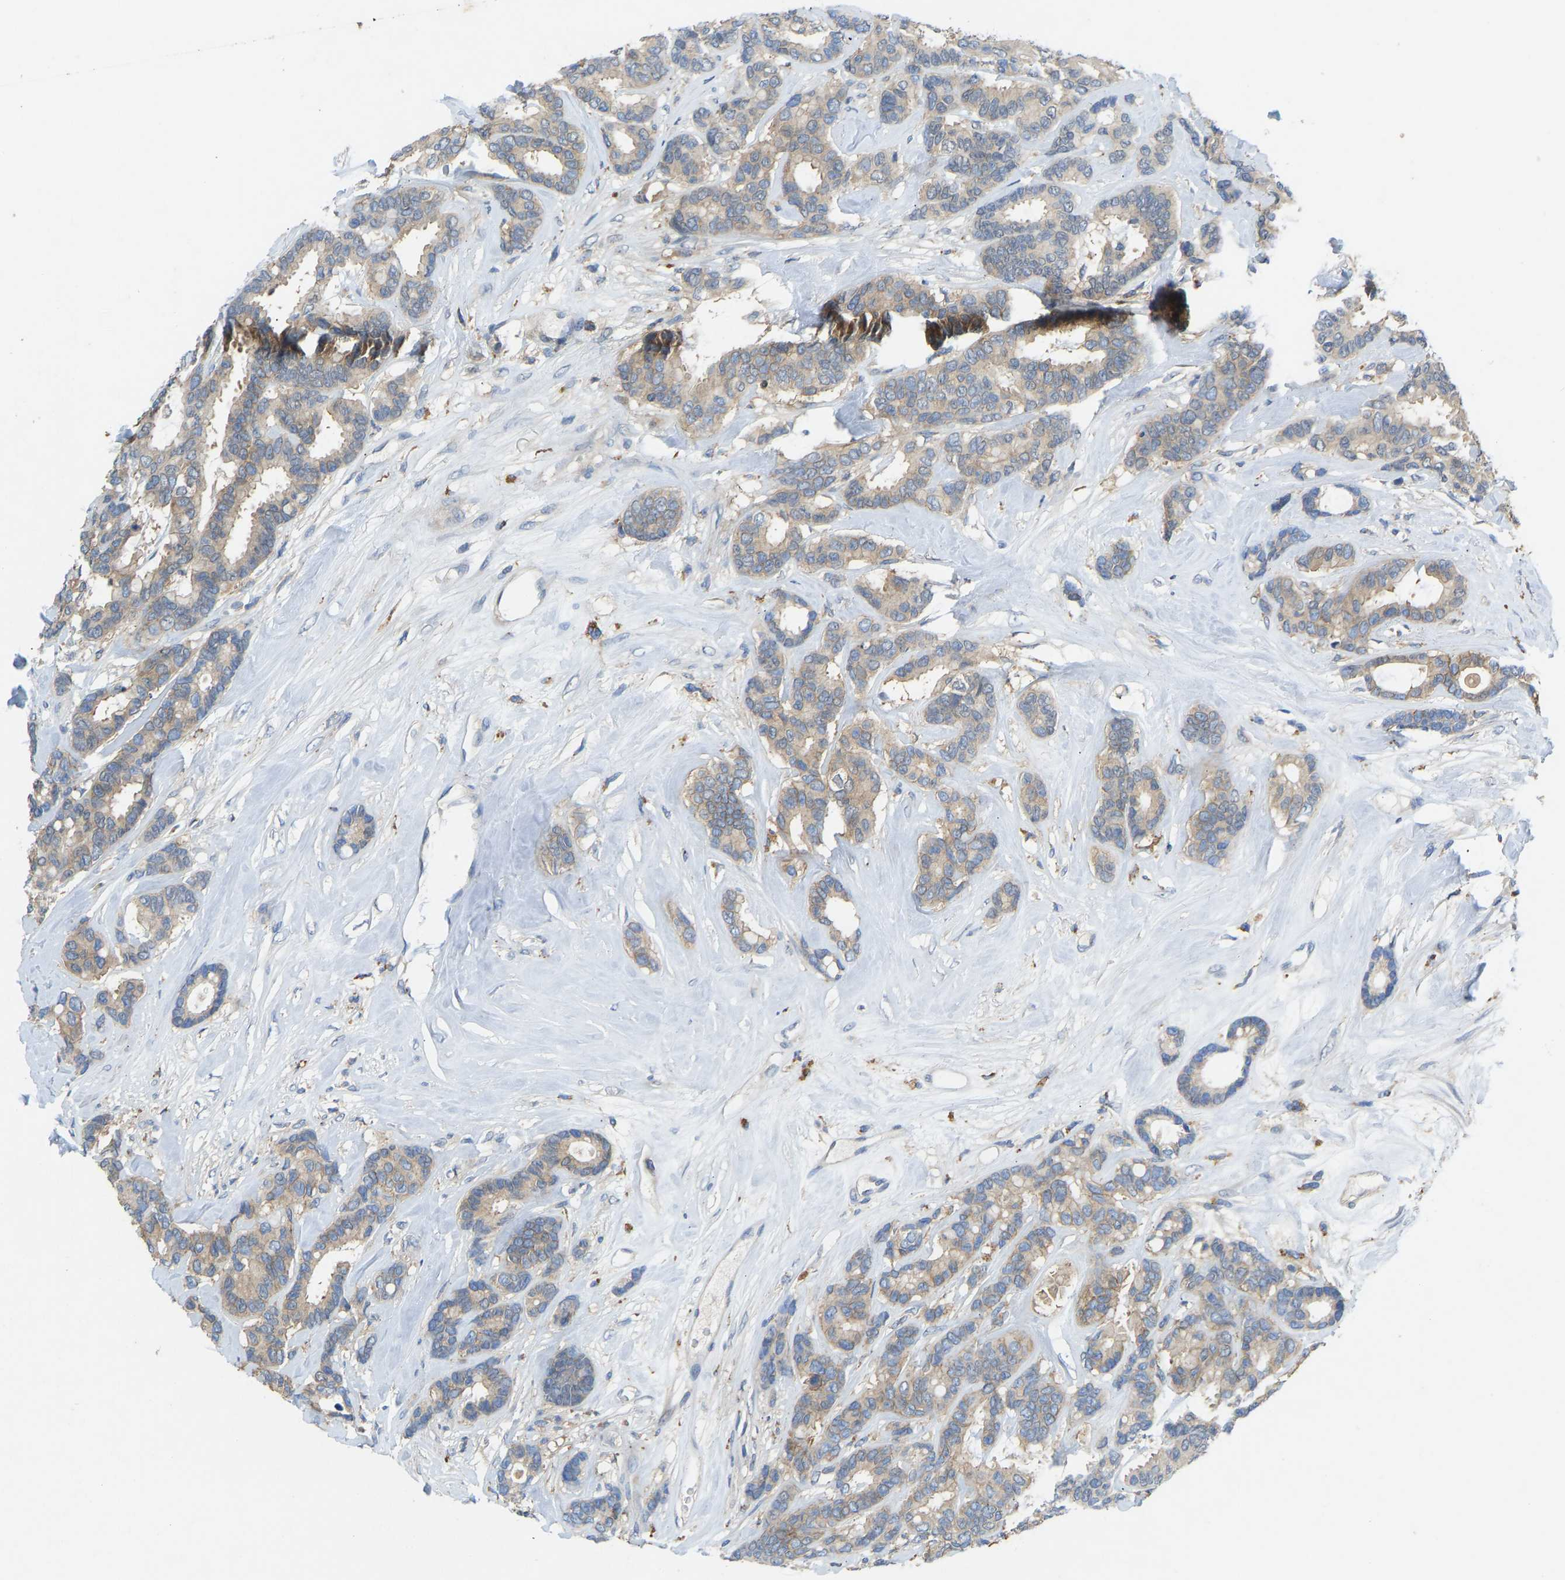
{"staining": {"intensity": "moderate", "quantity": ">75%", "location": "cytoplasmic/membranous"}, "tissue": "breast cancer", "cell_type": "Tumor cells", "image_type": "cancer", "snomed": [{"axis": "morphology", "description": "Duct carcinoma"}, {"axis": "topography", "description": "Breast"}], "caption": "Immunohistochemical staining of human breast infiltrating ductal carcinoma displays moderate cytoplasmic/membranous protein staining in approximately >75% of tumor cells. (DAB (3,3'-diaminobenzidine) = brown stain, brightfield microscopy at high magnification).", "gene": "NDRG3", "patient": {"sex": "female", "age": 87}}